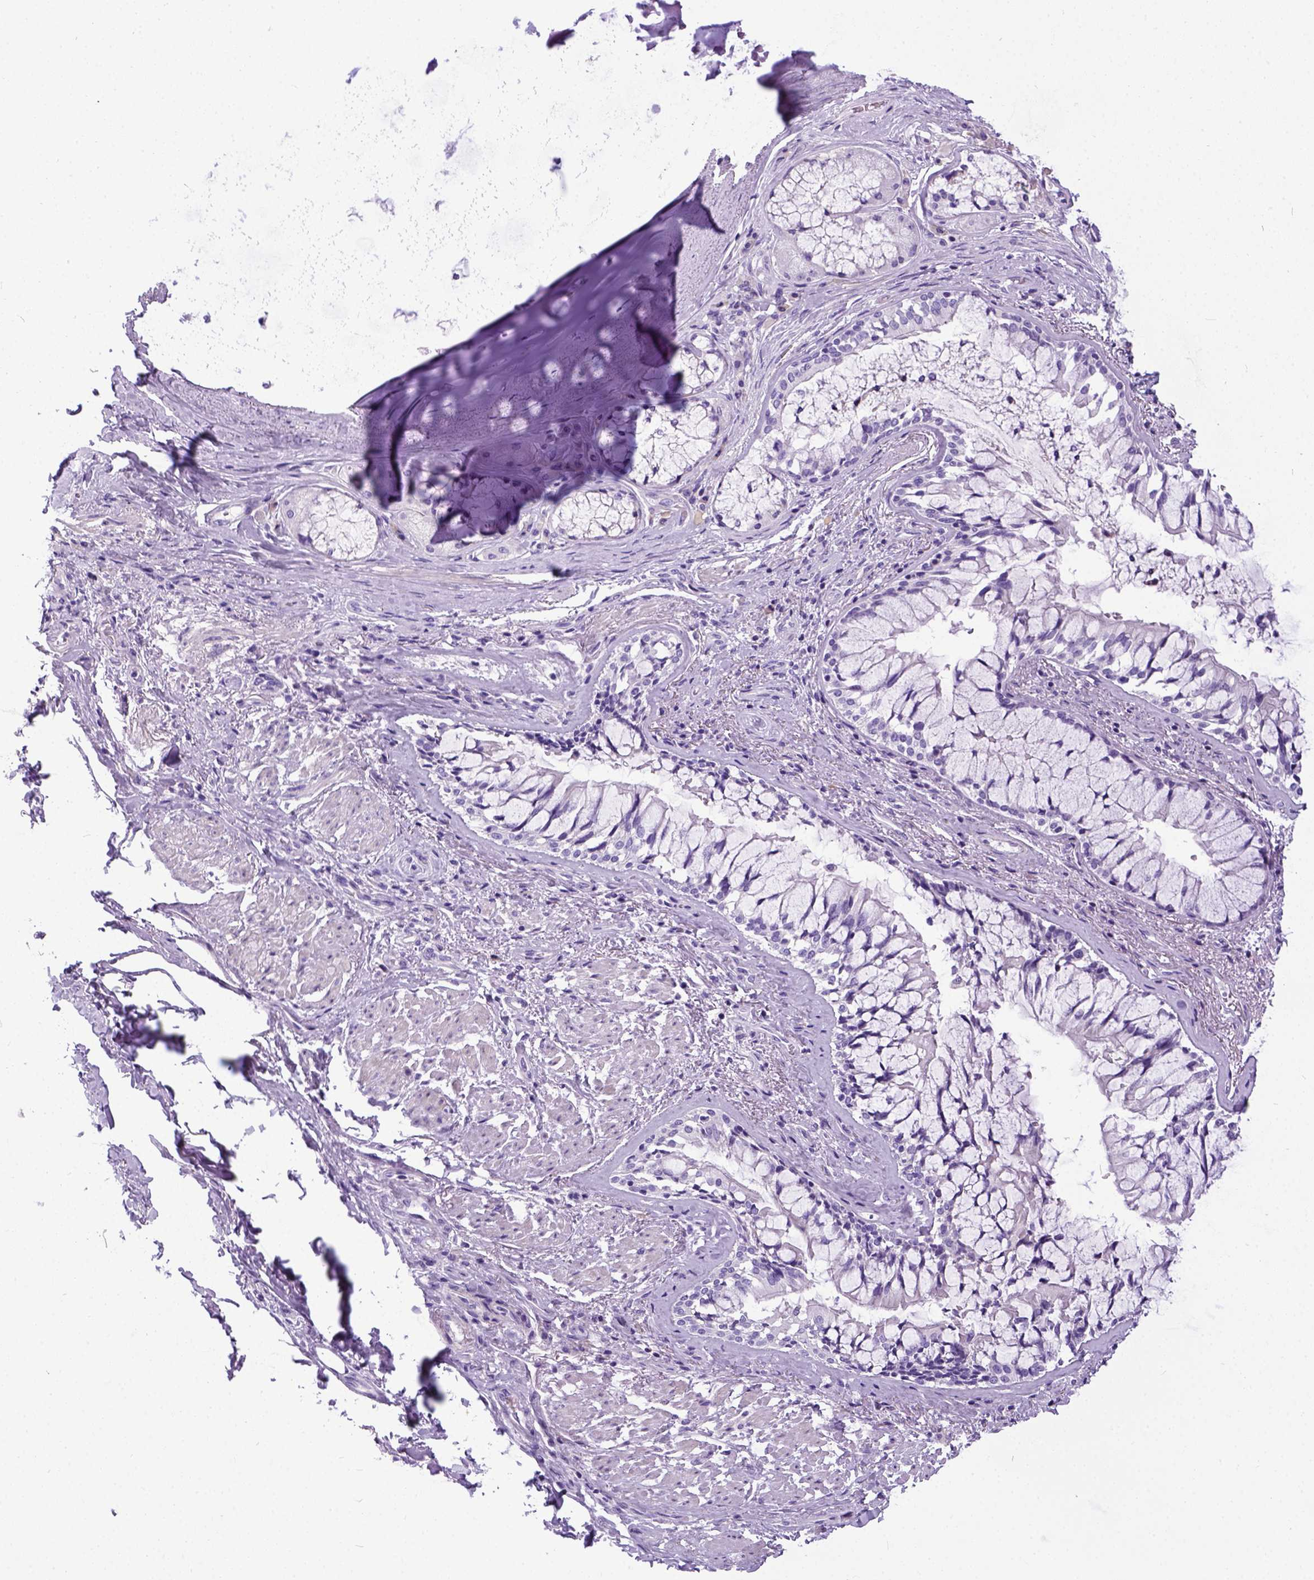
{"staining": {"intensity": "negative", "quantity": "none", "location": "none"}, "tissue": "adipose tissue", "cell_type": "Adipocytes", "image_type": "normal", "snomed": [{"axis": "morphology", "description": "Normal tissue, NOS"}, {"axis": "topography", "description": "Cartilage tissue"}, {"axis": "topography", "description": "Bronchus"}], "caption": "A photomicrograph of adipose tissue stained for a protein displays no brown staining in adipocytes.", "gene": "IGF2", "patient": {"sex": "male", "age": 64}}